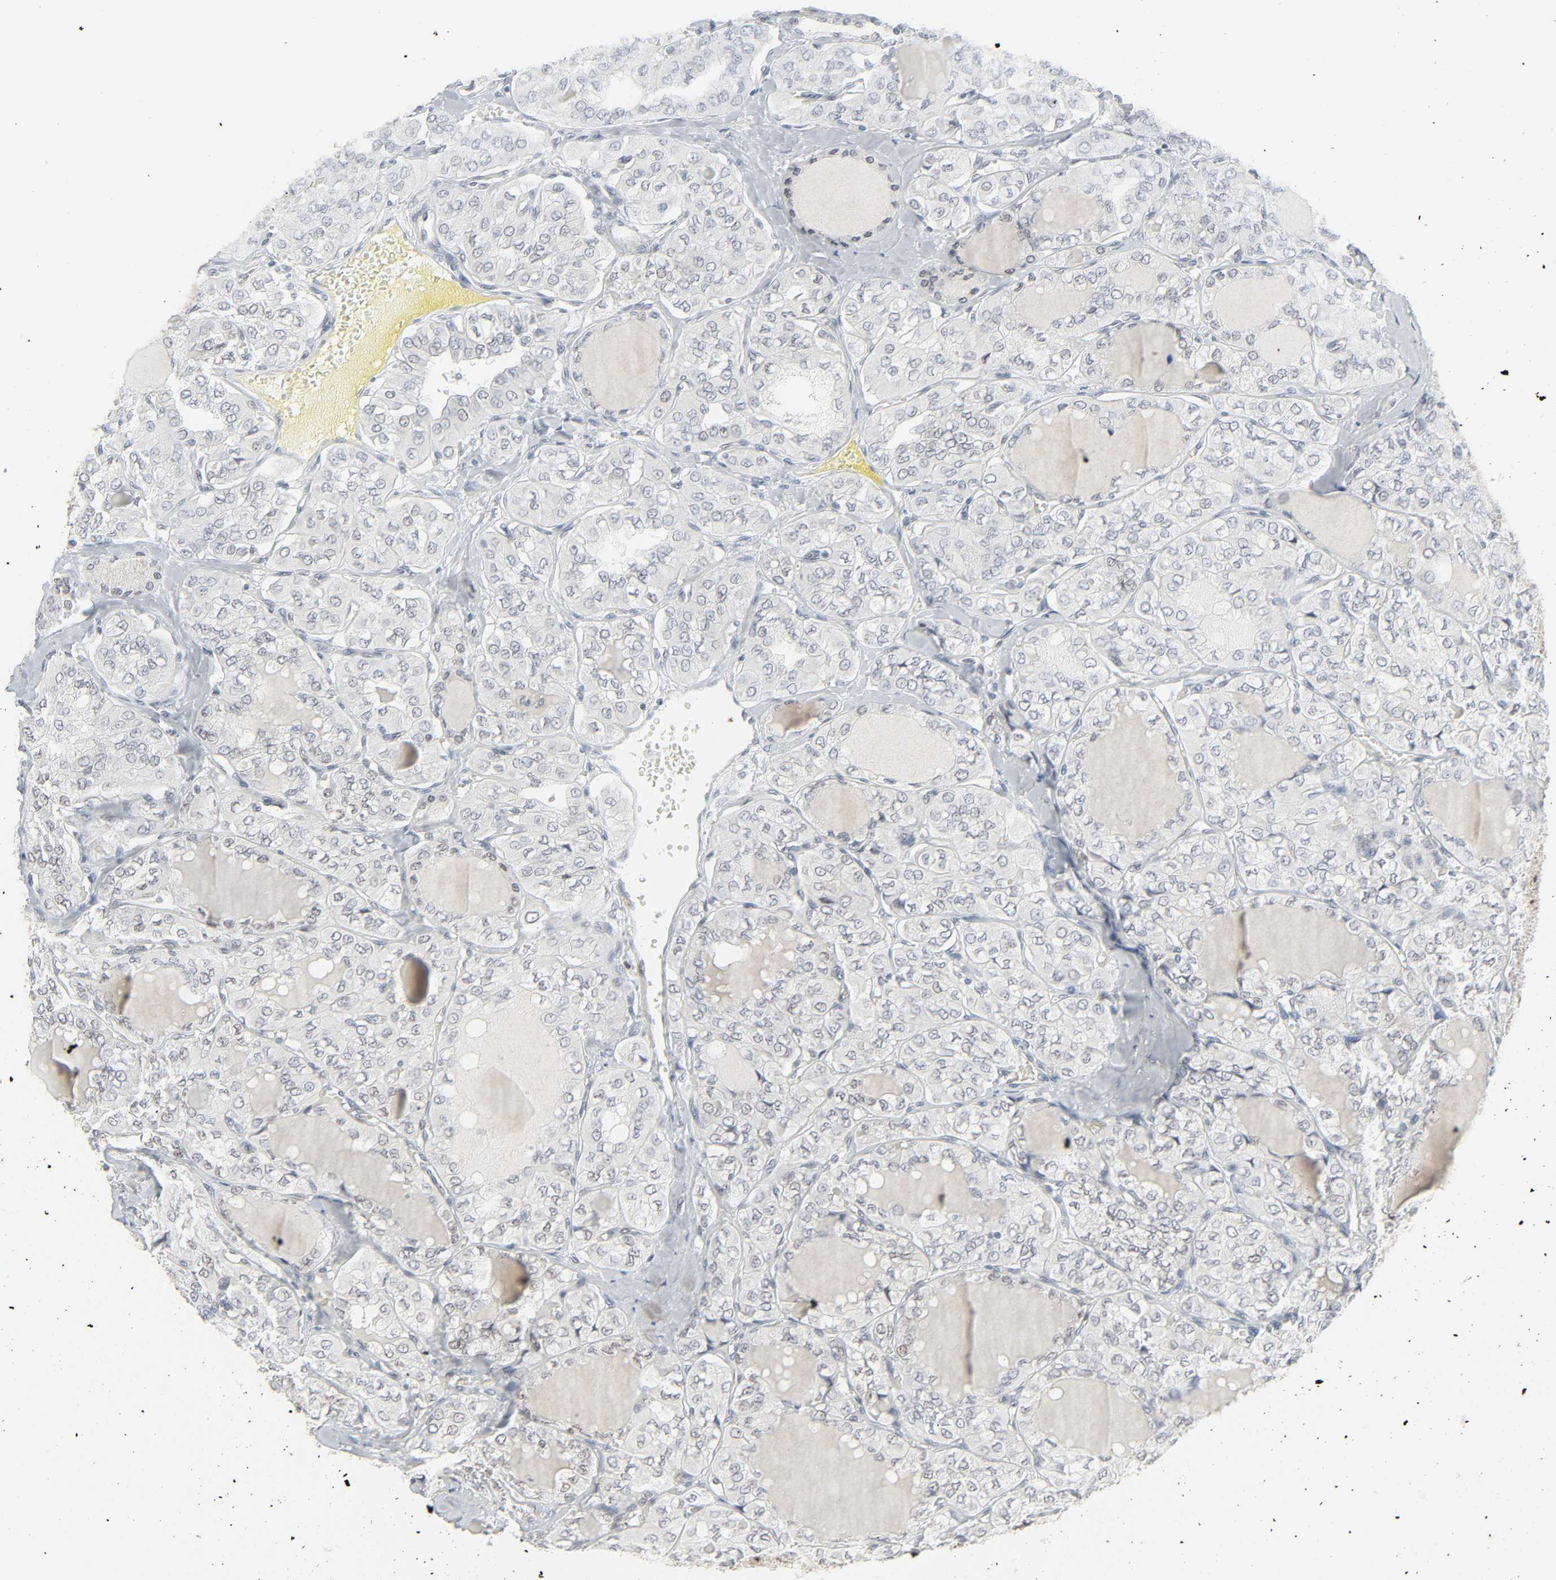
{"staining": {"intensity": "weak", "quantity": "<25%", "location": "nuclear"}, "tissue": "thyroid cancer", "cell_type": "Tumor cells", "image_type": "cancer", "snomed": [{"axis": "morphology", "description": "Papillary adenocarcinoma, NOS"}, {"axis": "topography", "description": "Thyroid gland"}], "caption": "Tumor cells are negative for protein expression in human thyroid cancer. (Stains: DAB immunohistochemistry (IHC) with hematoxylin counter stain, Microscopy: brightfield microscopy at high magnification).", "gene": "ZBTB16", "patient": {"sex": "male", "age": 20}}